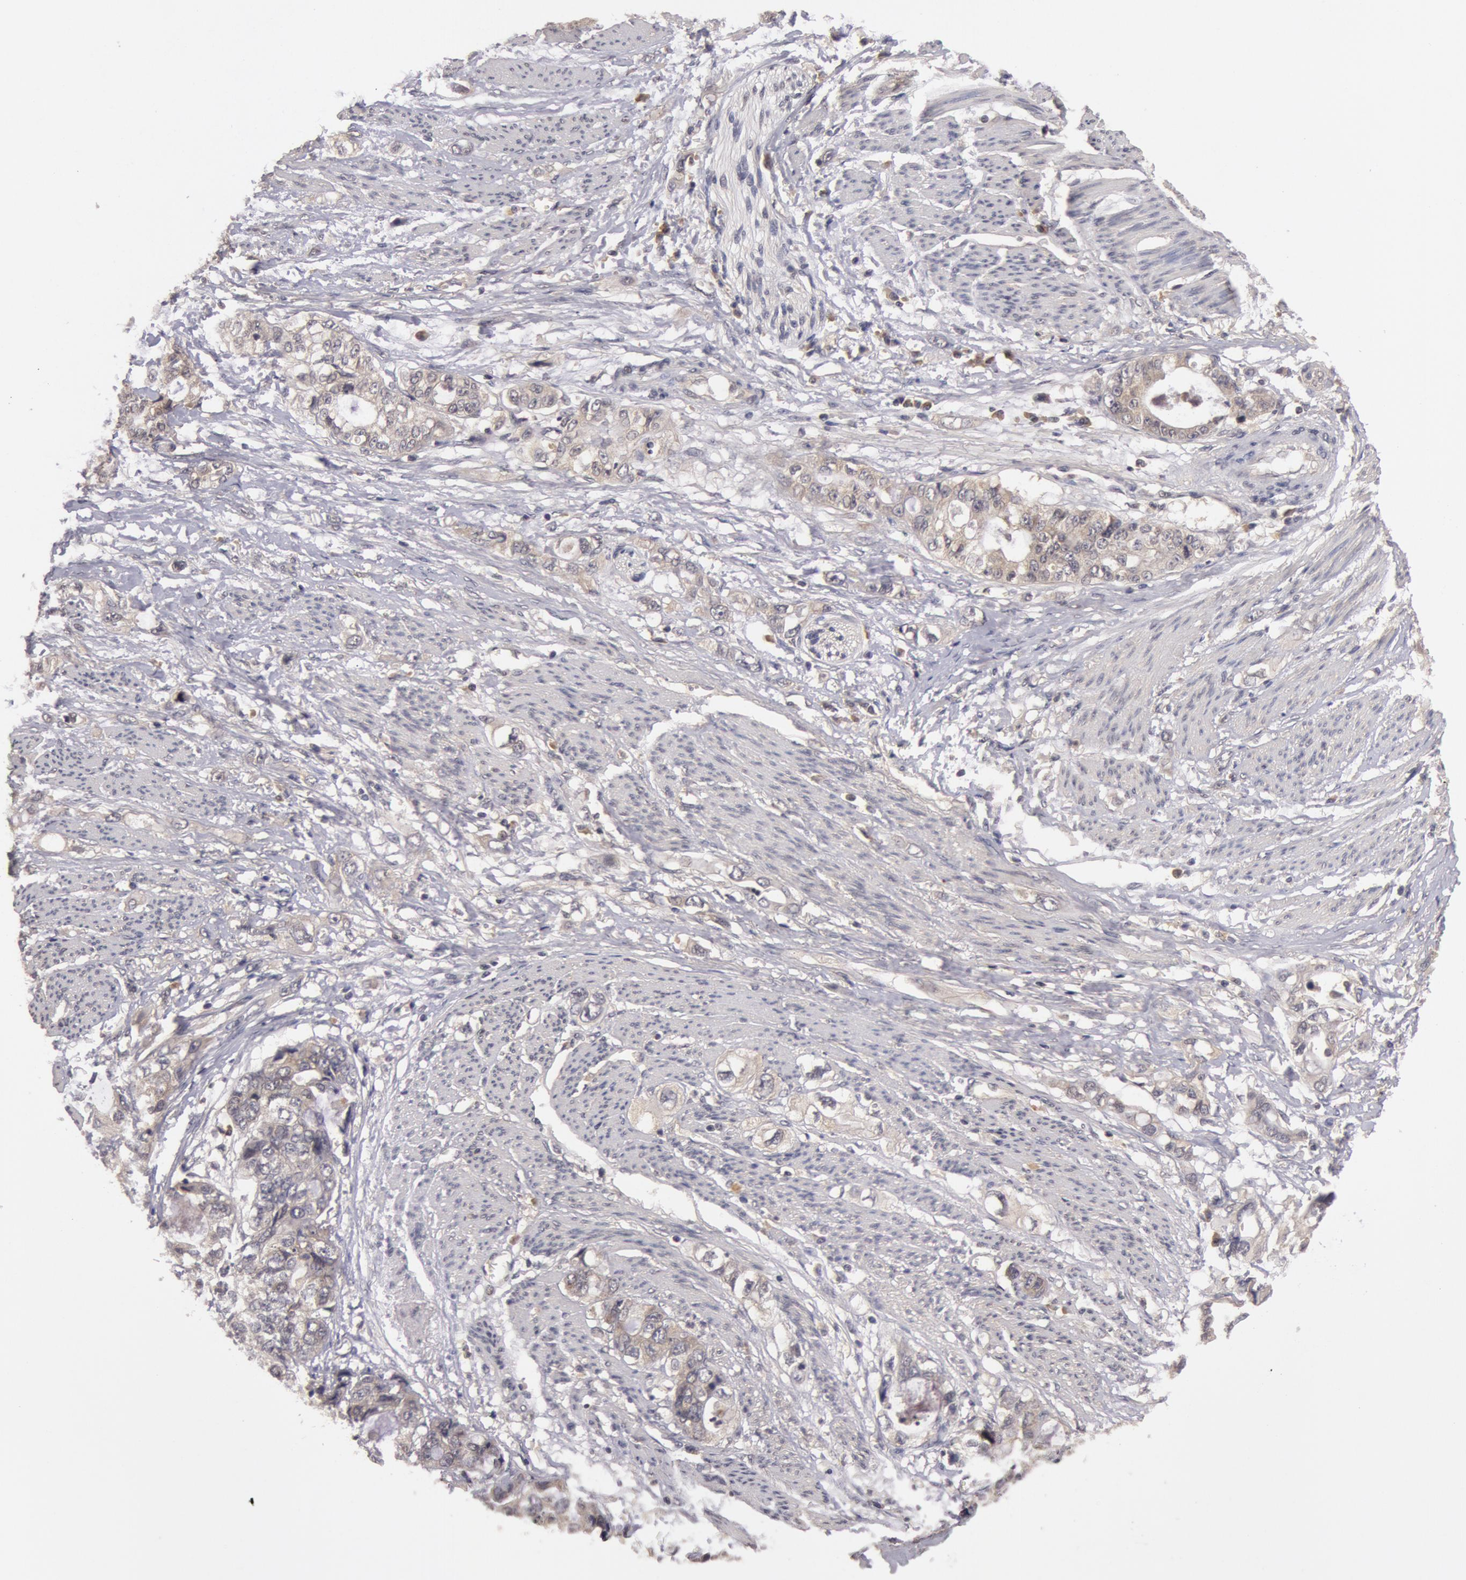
{"staining": {"intensity": "moderate", "quantity": ">75%", "location": "cytoplasmic/membranous"}, "tissue": "stomach cancer", "cell_type": "Tumor cells", "image_type": "cancer", "snomed": [{"axis": "morphology", "description": "Adenocarcinoma, NOS"}, {"axis": "topography", "description": "Stomach, upper"}], "caption": "This is a micrograph of immunohistochemistry (IHC) staining of stomach cancer (adenocarcinoma), which shows moderate expression in the cytoplasmic/membranous of tumor cells.", "gene": "BCHE", "patient": {"sex": "female", "age": 52}}